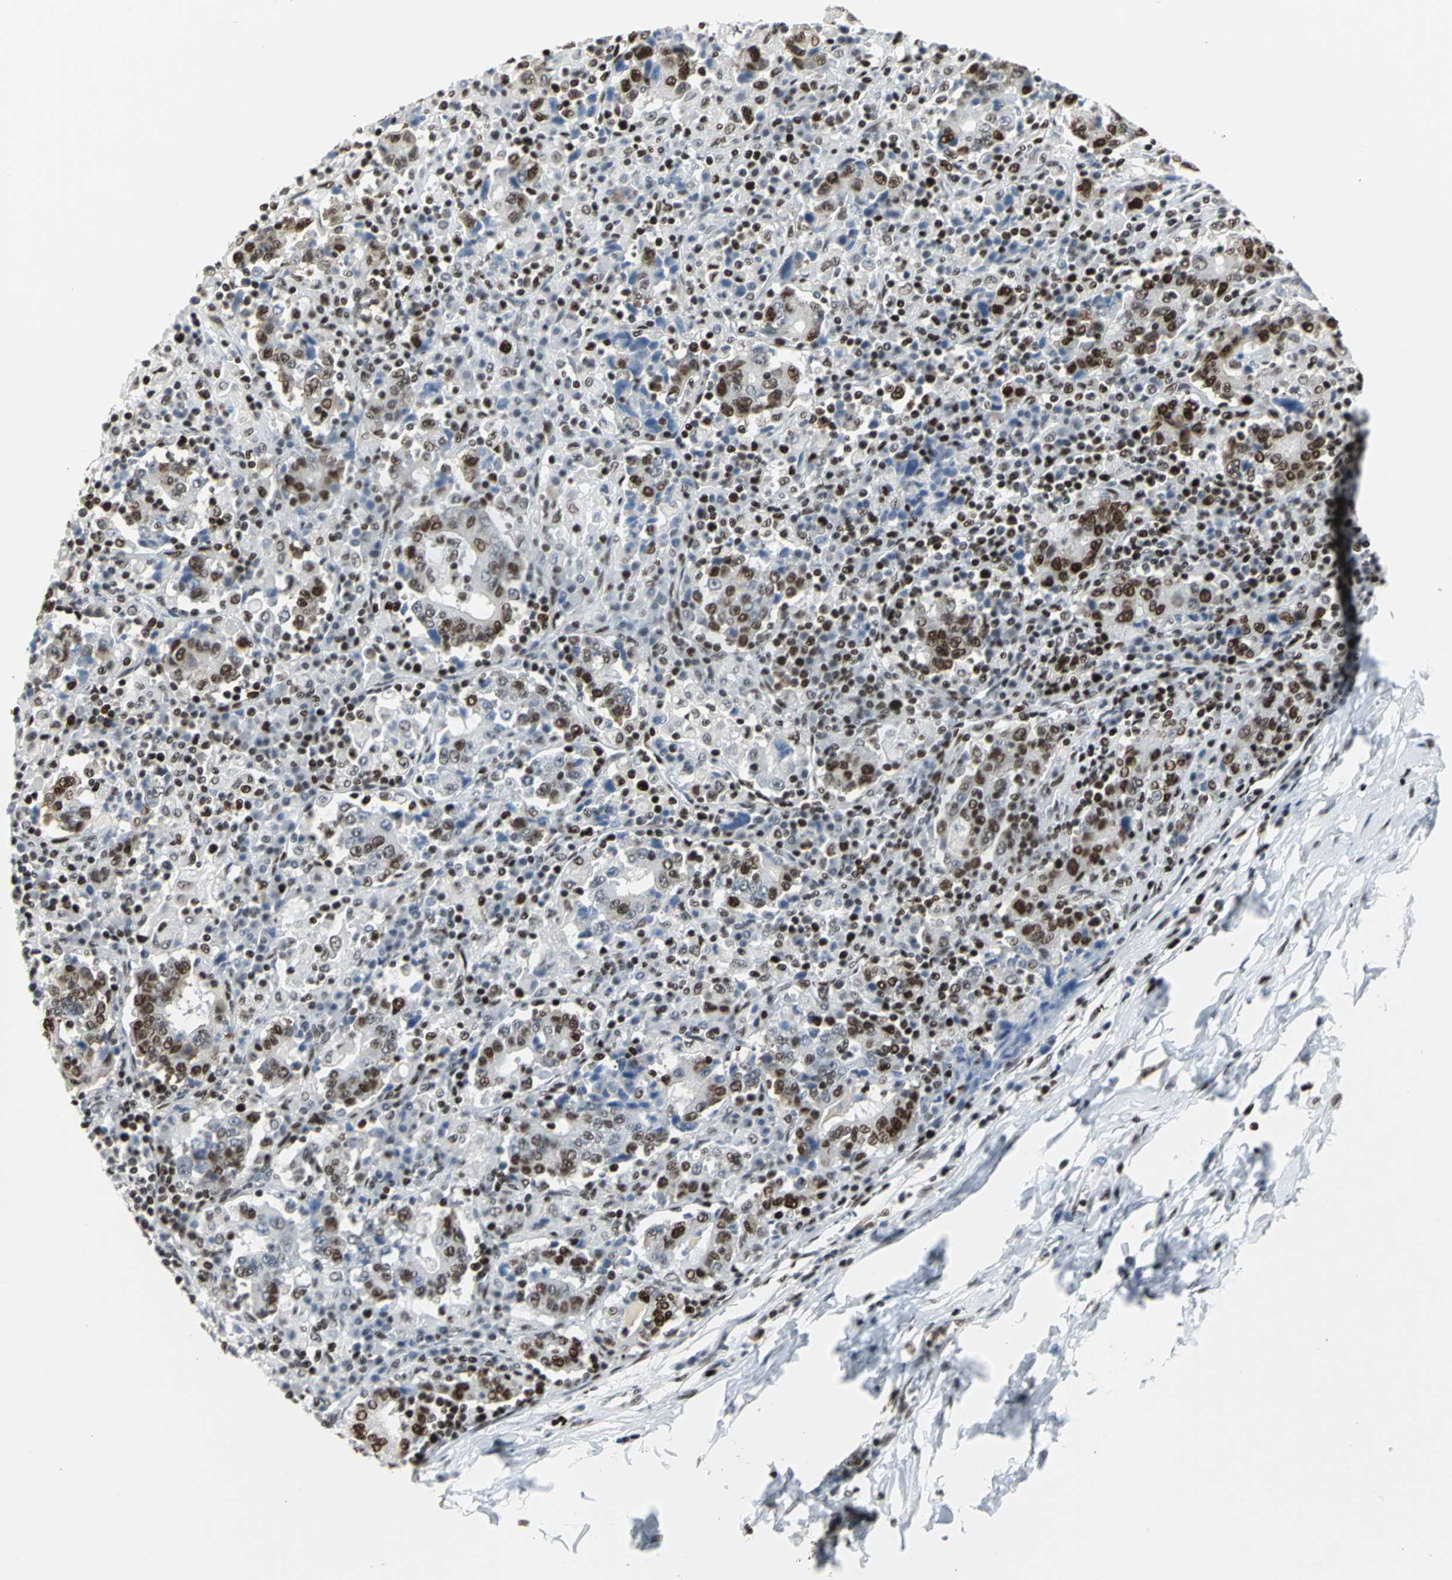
{"staining": {"intensity": "strong", "quantity": ">75%", "location": "nuclear"}, "tissue": "stomach cancer", "cell_type": "Tumor cells", "image_type": "cancer", "snomed": [{"axis": "morphology", "description": "Normal tissue, NOS"}, {"axis": "morphology", "description": "Adenocarcinoma, NOS"}, {"axis": "topography", "description": "Stomach, upper"}, {"axis": "topography", "description": "Stomach"}], "caption": "Protein analysis of stomach cancer (adenocarcinoma) tissue shows strong nuclear expression in about >75% of tumor cells.", "gene": "HNRNPD", "patient": {"sex": "male", "age": 59}}